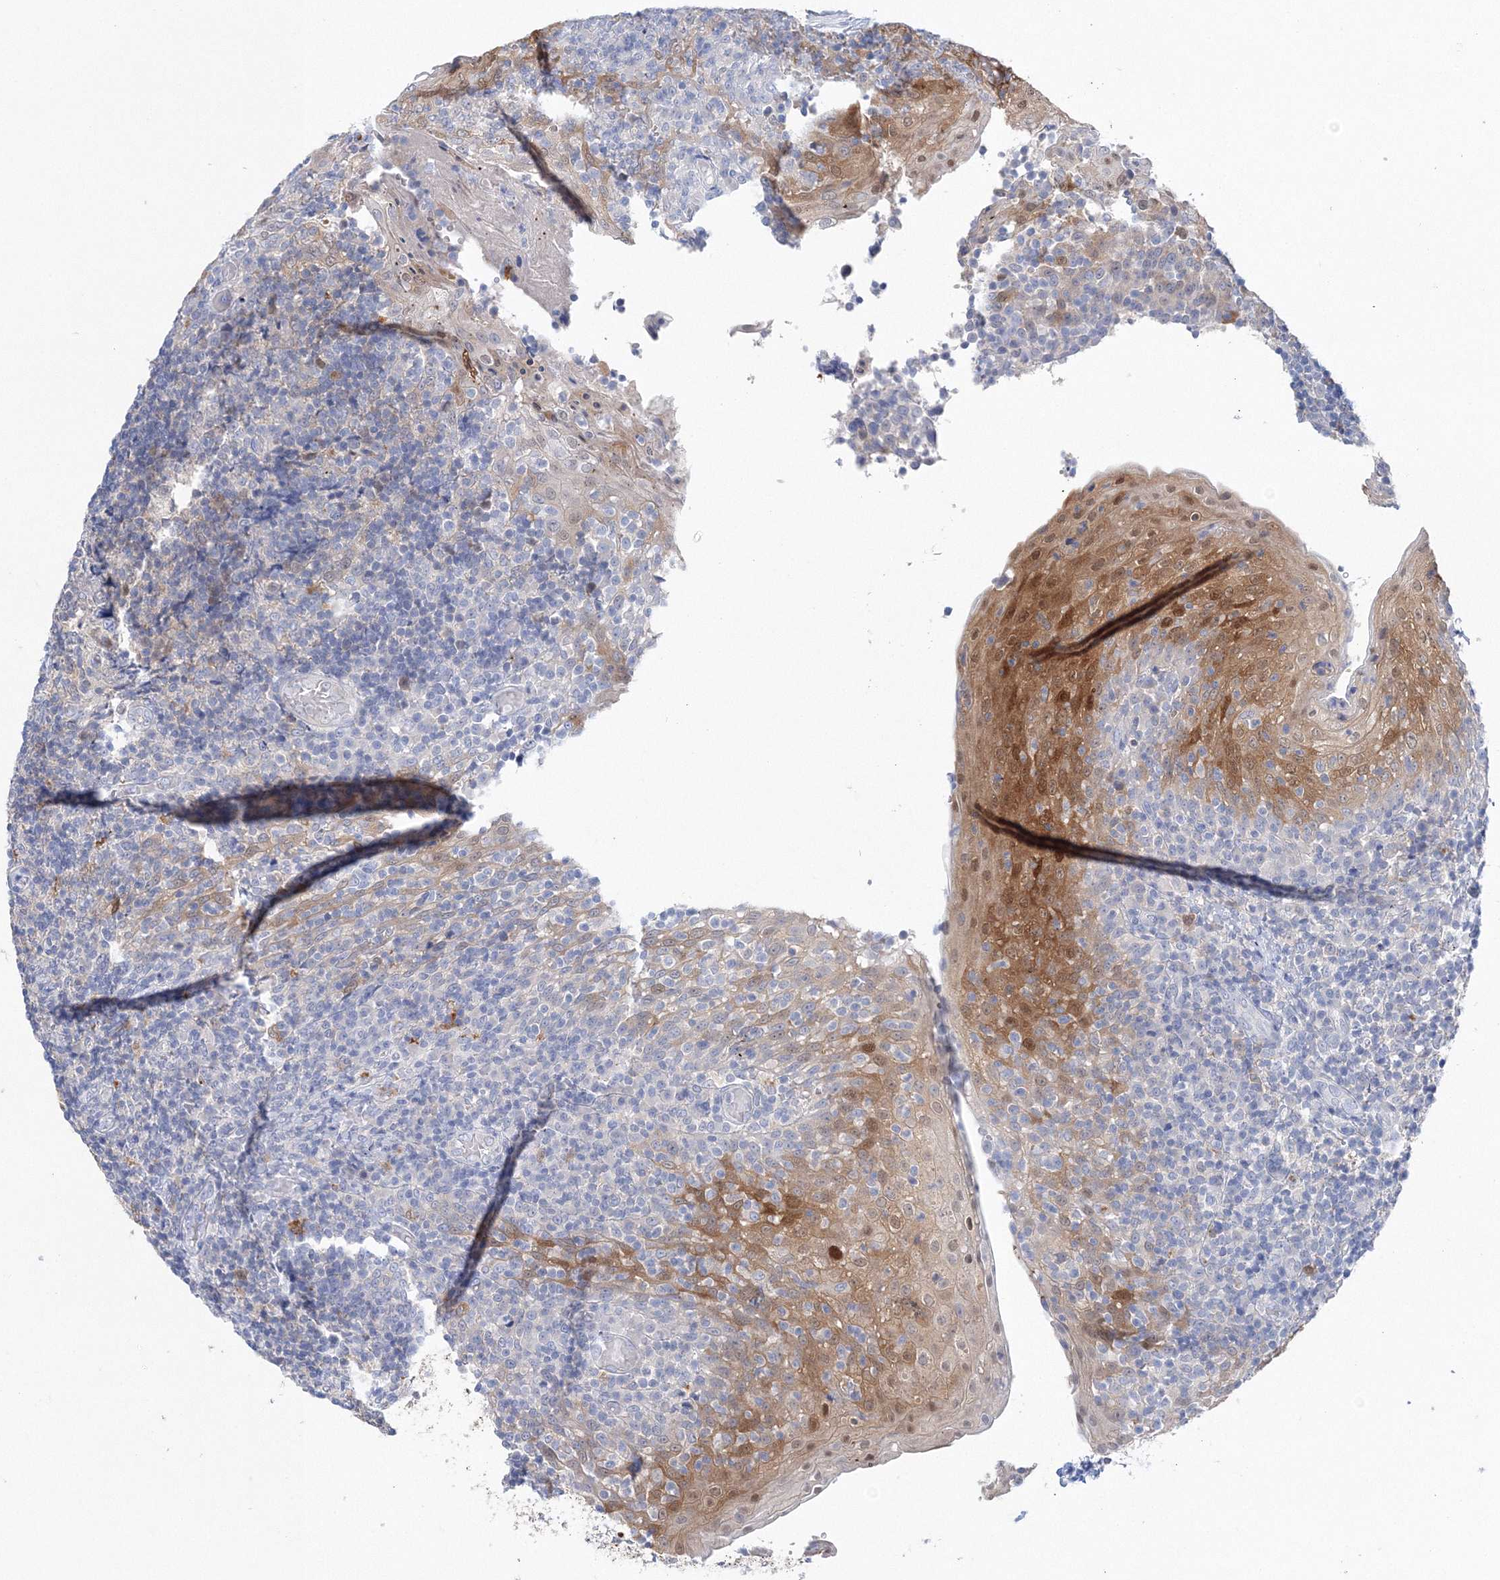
{"staining": {"intensity": "weak", "quantity": "<25%", "location": "nuclear"}, "tissue": "tonsil", "cell_type": "Germinal center cells", "image_type": "normal", "snomed": [{"axis": "morphology", "description": "Normal tissue, NOS"}, {"axis": "topography", "description": "Tonsil"}], "caption": "A high-resolution micrograph shows immunohistochemistry staining of unremarkable tonsil, which reveals no significant expression in germinal center cells.", "gene": "HMGCS1", "patient": {"sex": "female", "age": 19}}